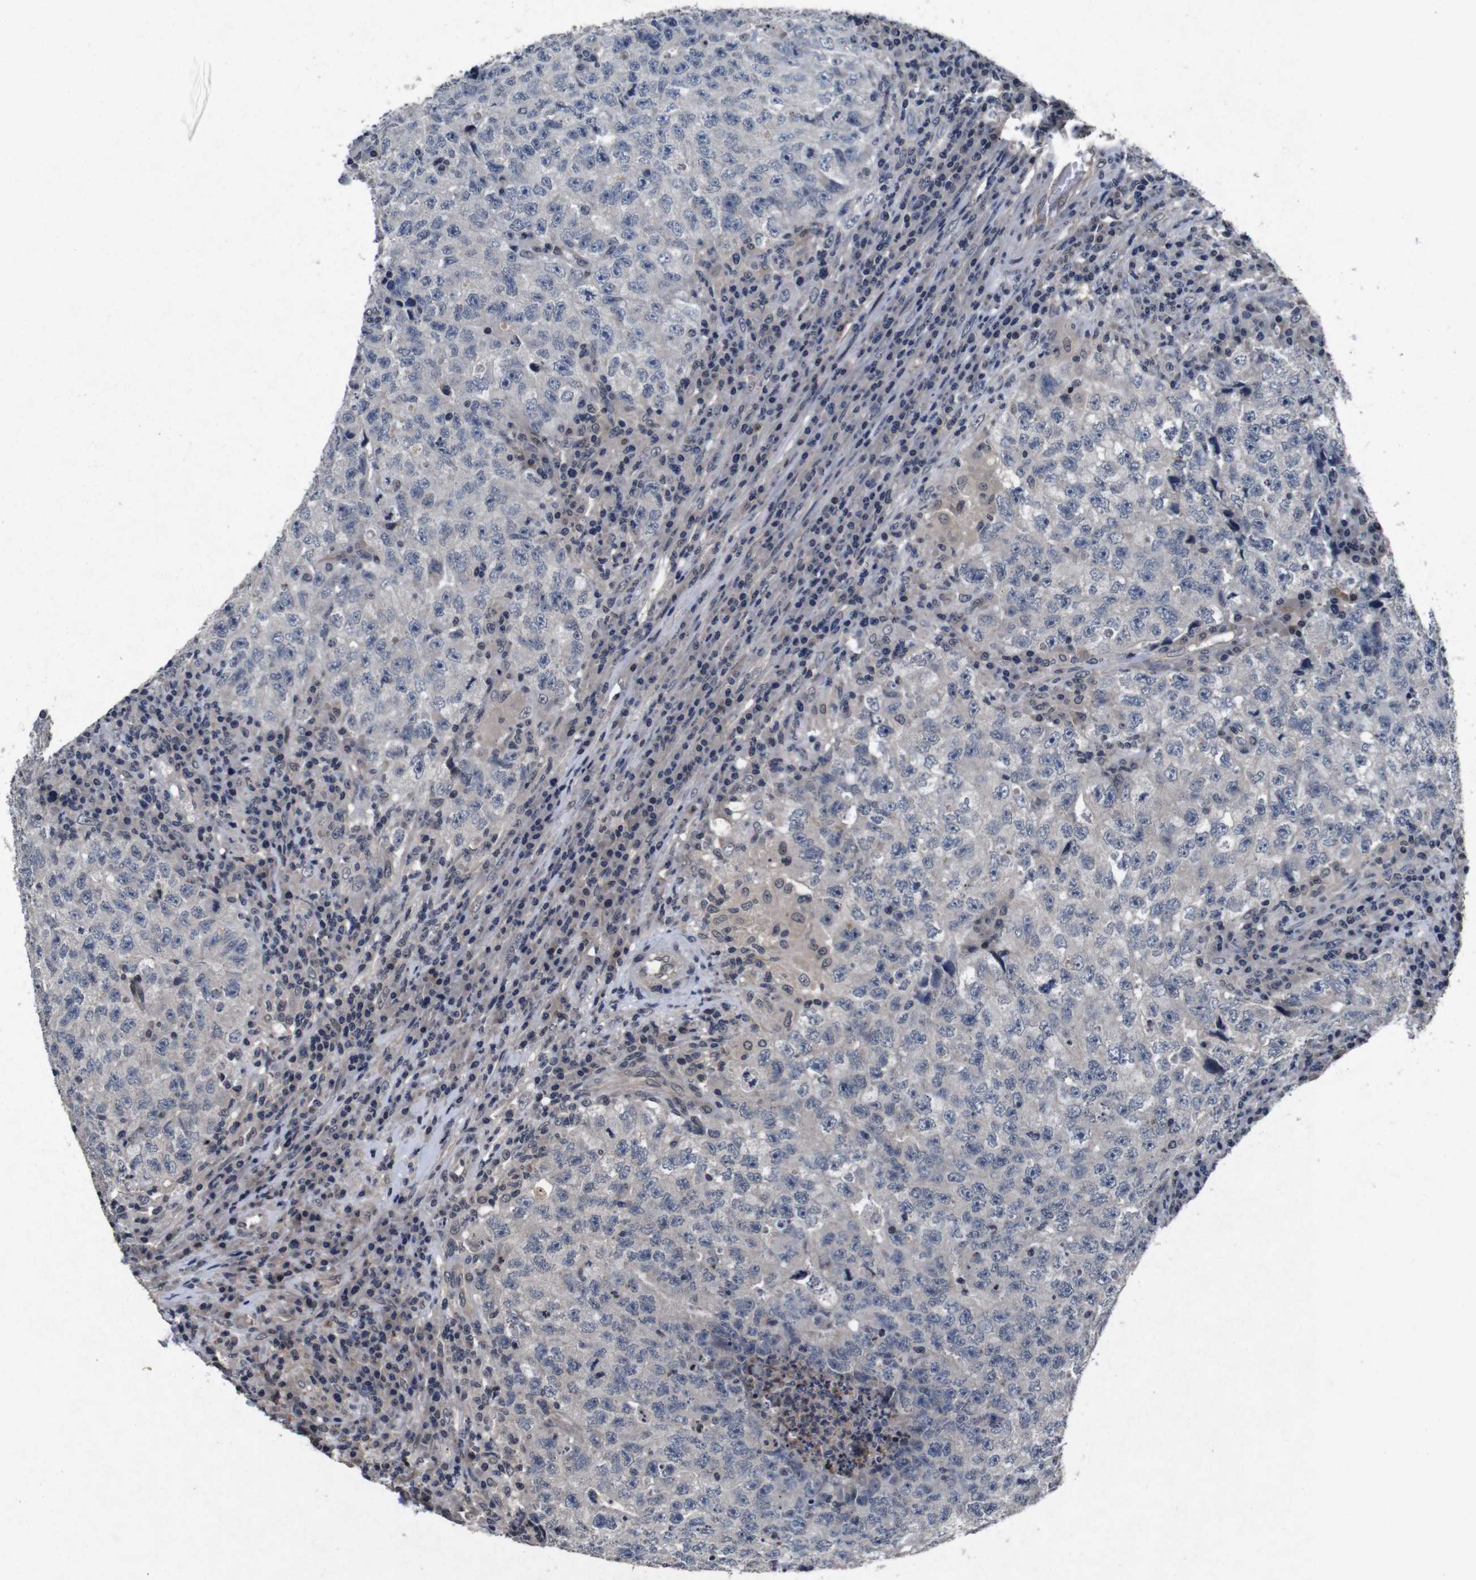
{"staining": {"intensity": "weak", "quantity": "<25%", "location": "cytoplasmic/membranous"}, "tissue": "testis cancer", "cell_type": "Tumor cells", "image_type": "cancer", "snomed": [{"axis": "morphology", "description": "Necrosis, NOS"}, {"axis": "morphology", "description": "Carcinoma, Embryonal, NOS"}, {"axis": "topography", "description": "Testis"}], "caption": "Embryonal carcinoma (testis) was stained to show a protein in brown. There is no significant staining in tumor cells. (DAB IHC, high magnification).", "gene": "AKT3", "patient": {"sex": "male", "age": 19}}